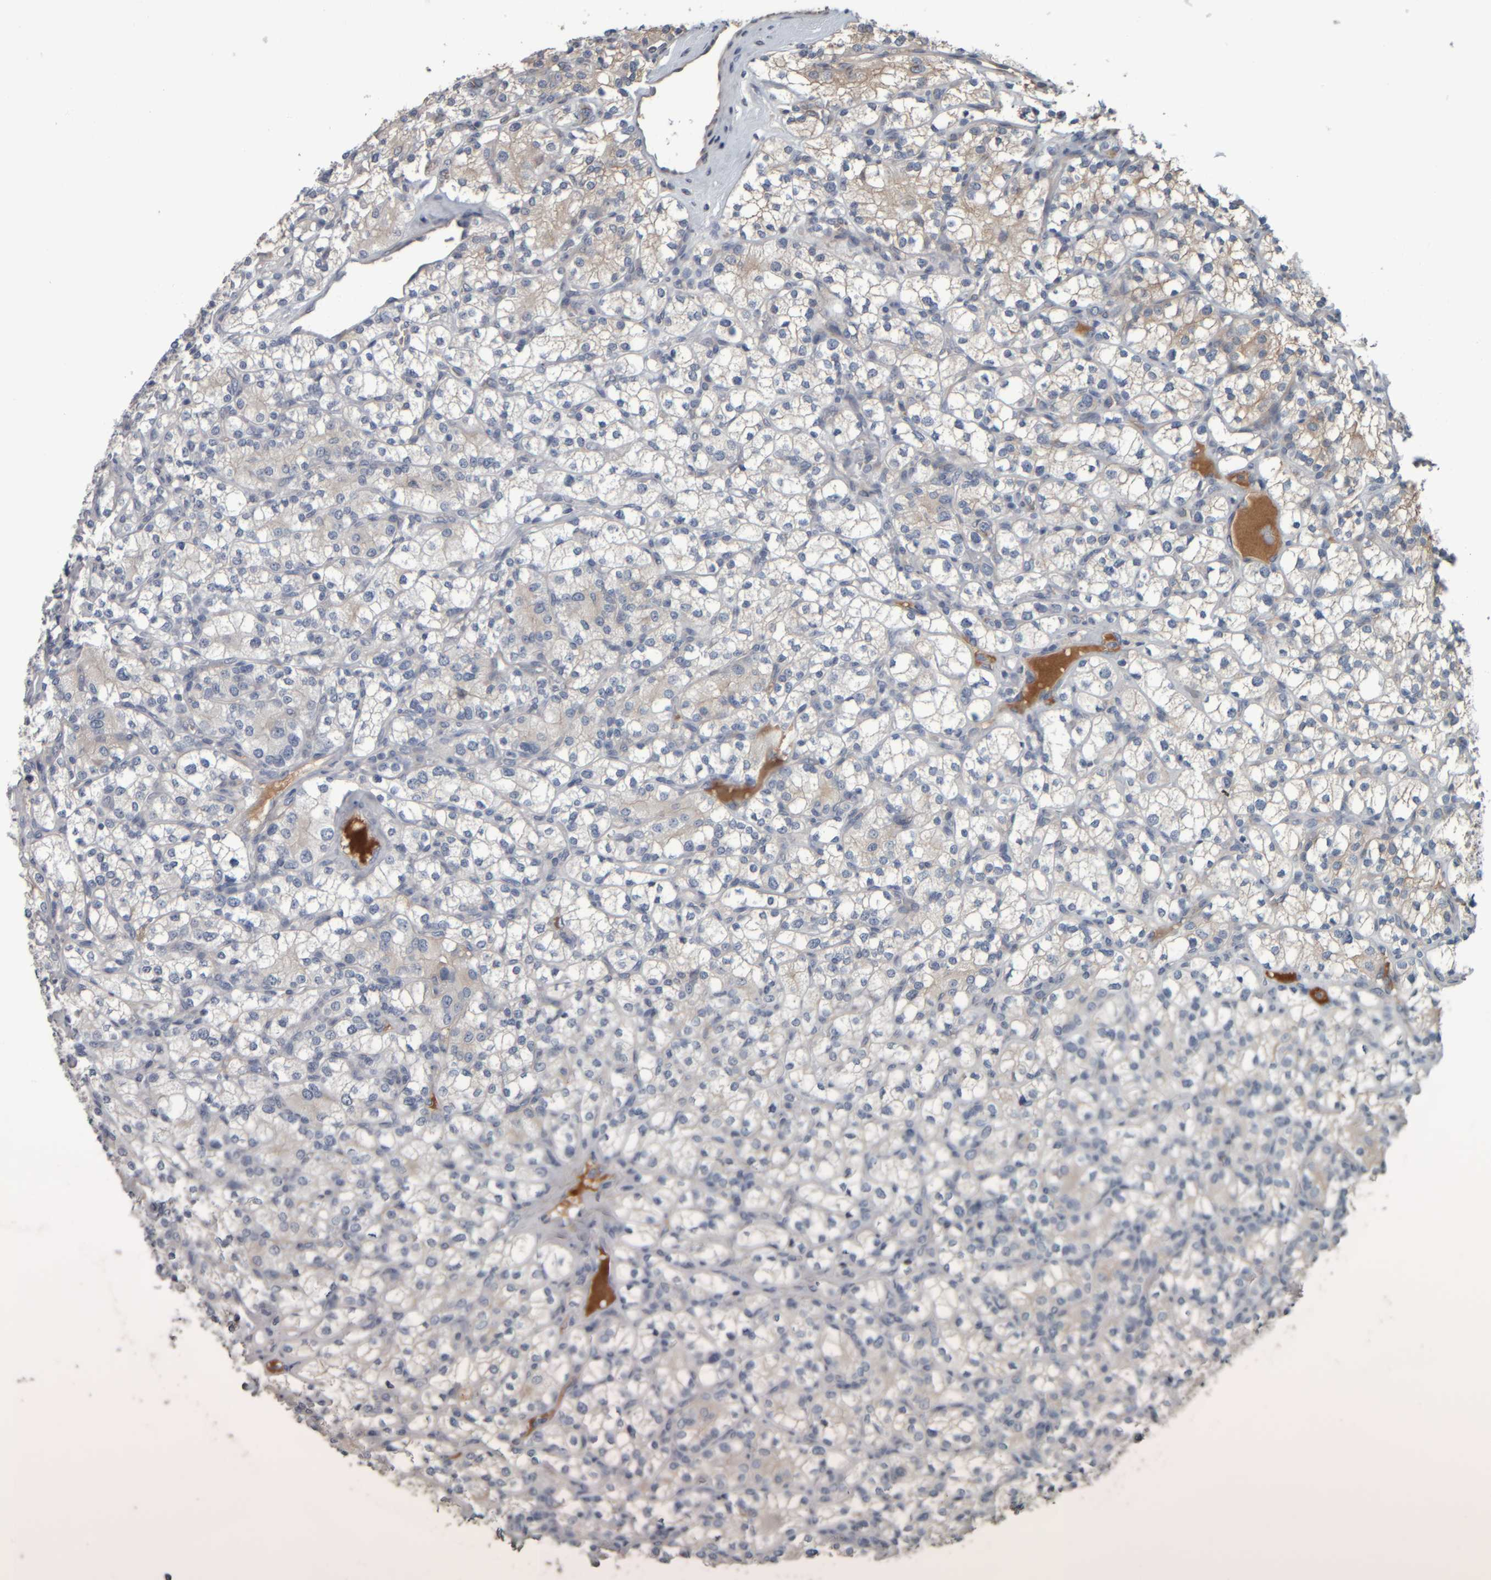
{"staining": {"intensity": "weak", "quantity": "<25%", "location": "cytoplasmic/membranous"}, "tissue": "renal cancer", "cell_type": "Tumor cells", "image_type": "cancer", "snomed": [{"axis": "morphology", "description": "Adenocarcinoma, NOS"}, {"axis": "topography", "description": "Kidney"}], "caption": "This is an immunohistochemistry (IHC) photomicrograph of renal adenocarcinoma. There is no positivity in tumor cells.", "gene": "CAVIN4", "patient": {"sex": "male", "age": 77}}